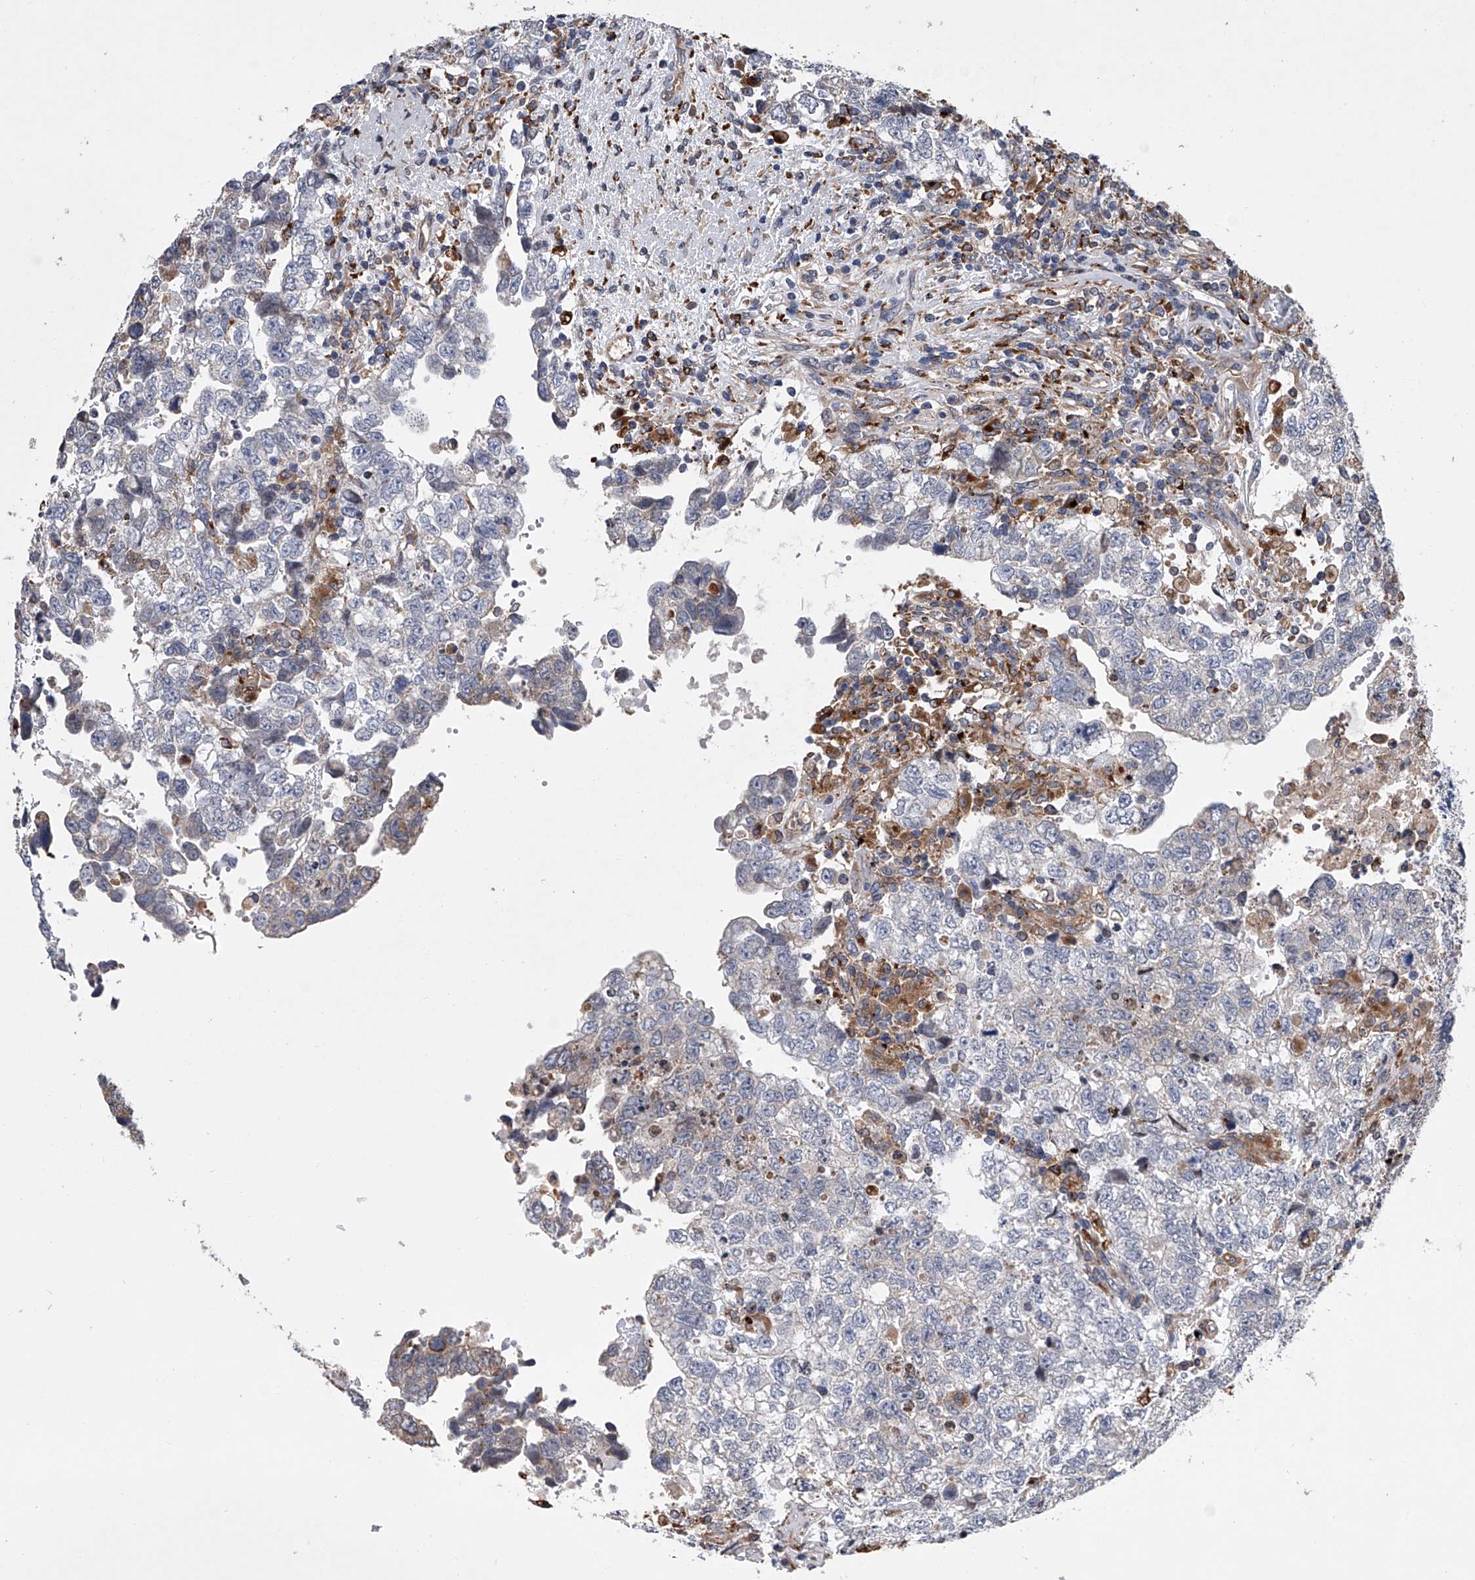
{"staining": {"intensity": "negative", "quantity": "none", "location": "none"}, "tissue": "testis cancer", "cell_type": "Tumor cells", "image_type": "cancer", "snomed": [{"axis": "morphology", "description": "Carcinoma, Embryonal, NOS"}, {"axis": "topography", "description": "Testis"}], "caption": "This is an immunohistochemistry (IHC) micrograph of testis cancer. There is no positivity in tumor cells.", "gene": "TRIM8", "patient": {"sex": "male", "age": 37}}